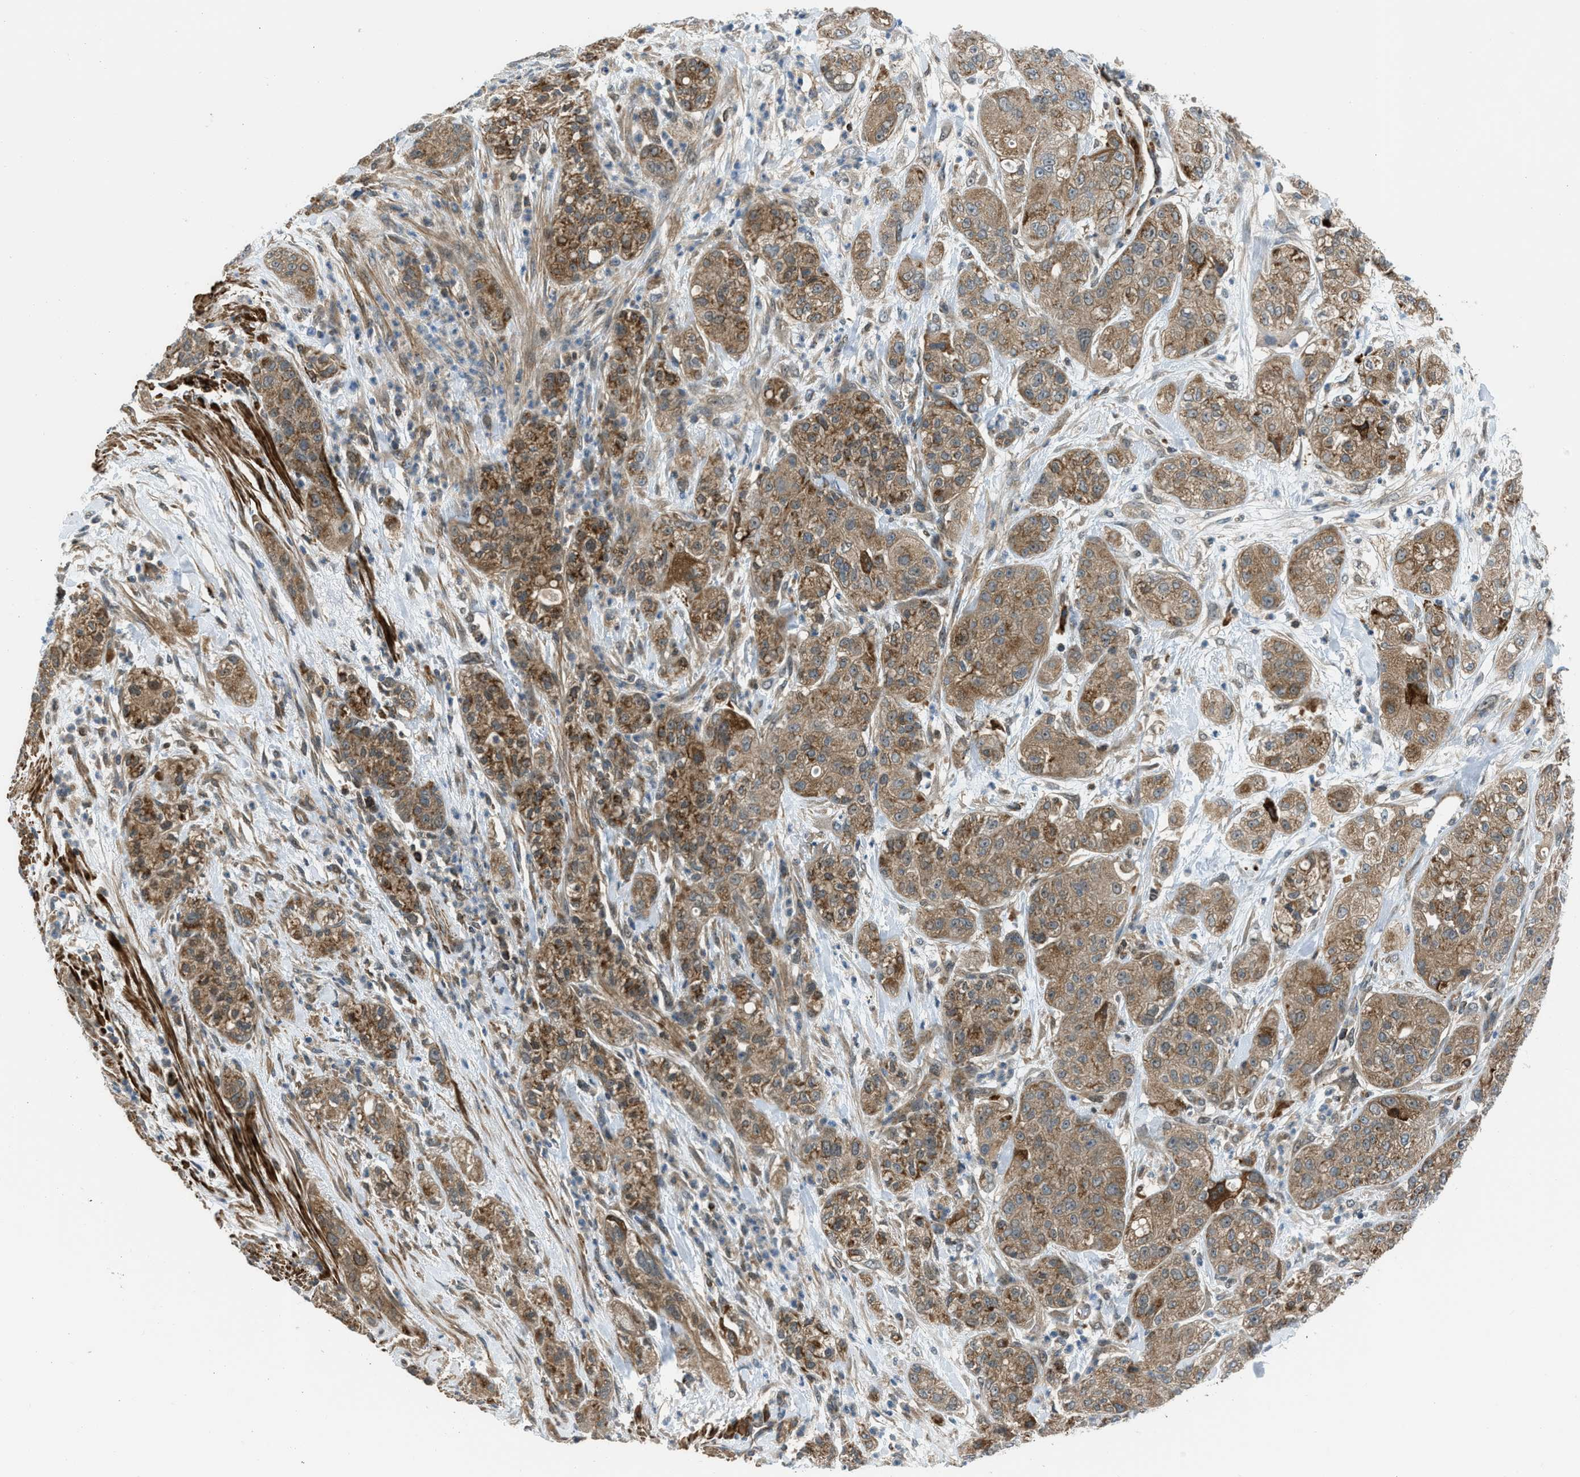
{"staining": {"intensity": "moderate", "quantity": ">75%", "location": "cytoplasmic/membranous"}, "tissue": "pancreatic cancer", "cell_type": "Tumor cells", "image_type": "cancer", "snomed": [{"axis": "morphology", "description": "Adenocarcinoma, NOS"}, {"axis": "topography", "description": "Pancreas"}], "caption": "This image displays immunohistochemistry (IHC) staining of human pancreatic cancer, with medium moderate cytoplasmic/membranous staining in about >75% of tumor cells.", "gene": "SESN2", "patient": {"sex": "female", "age": 78}}